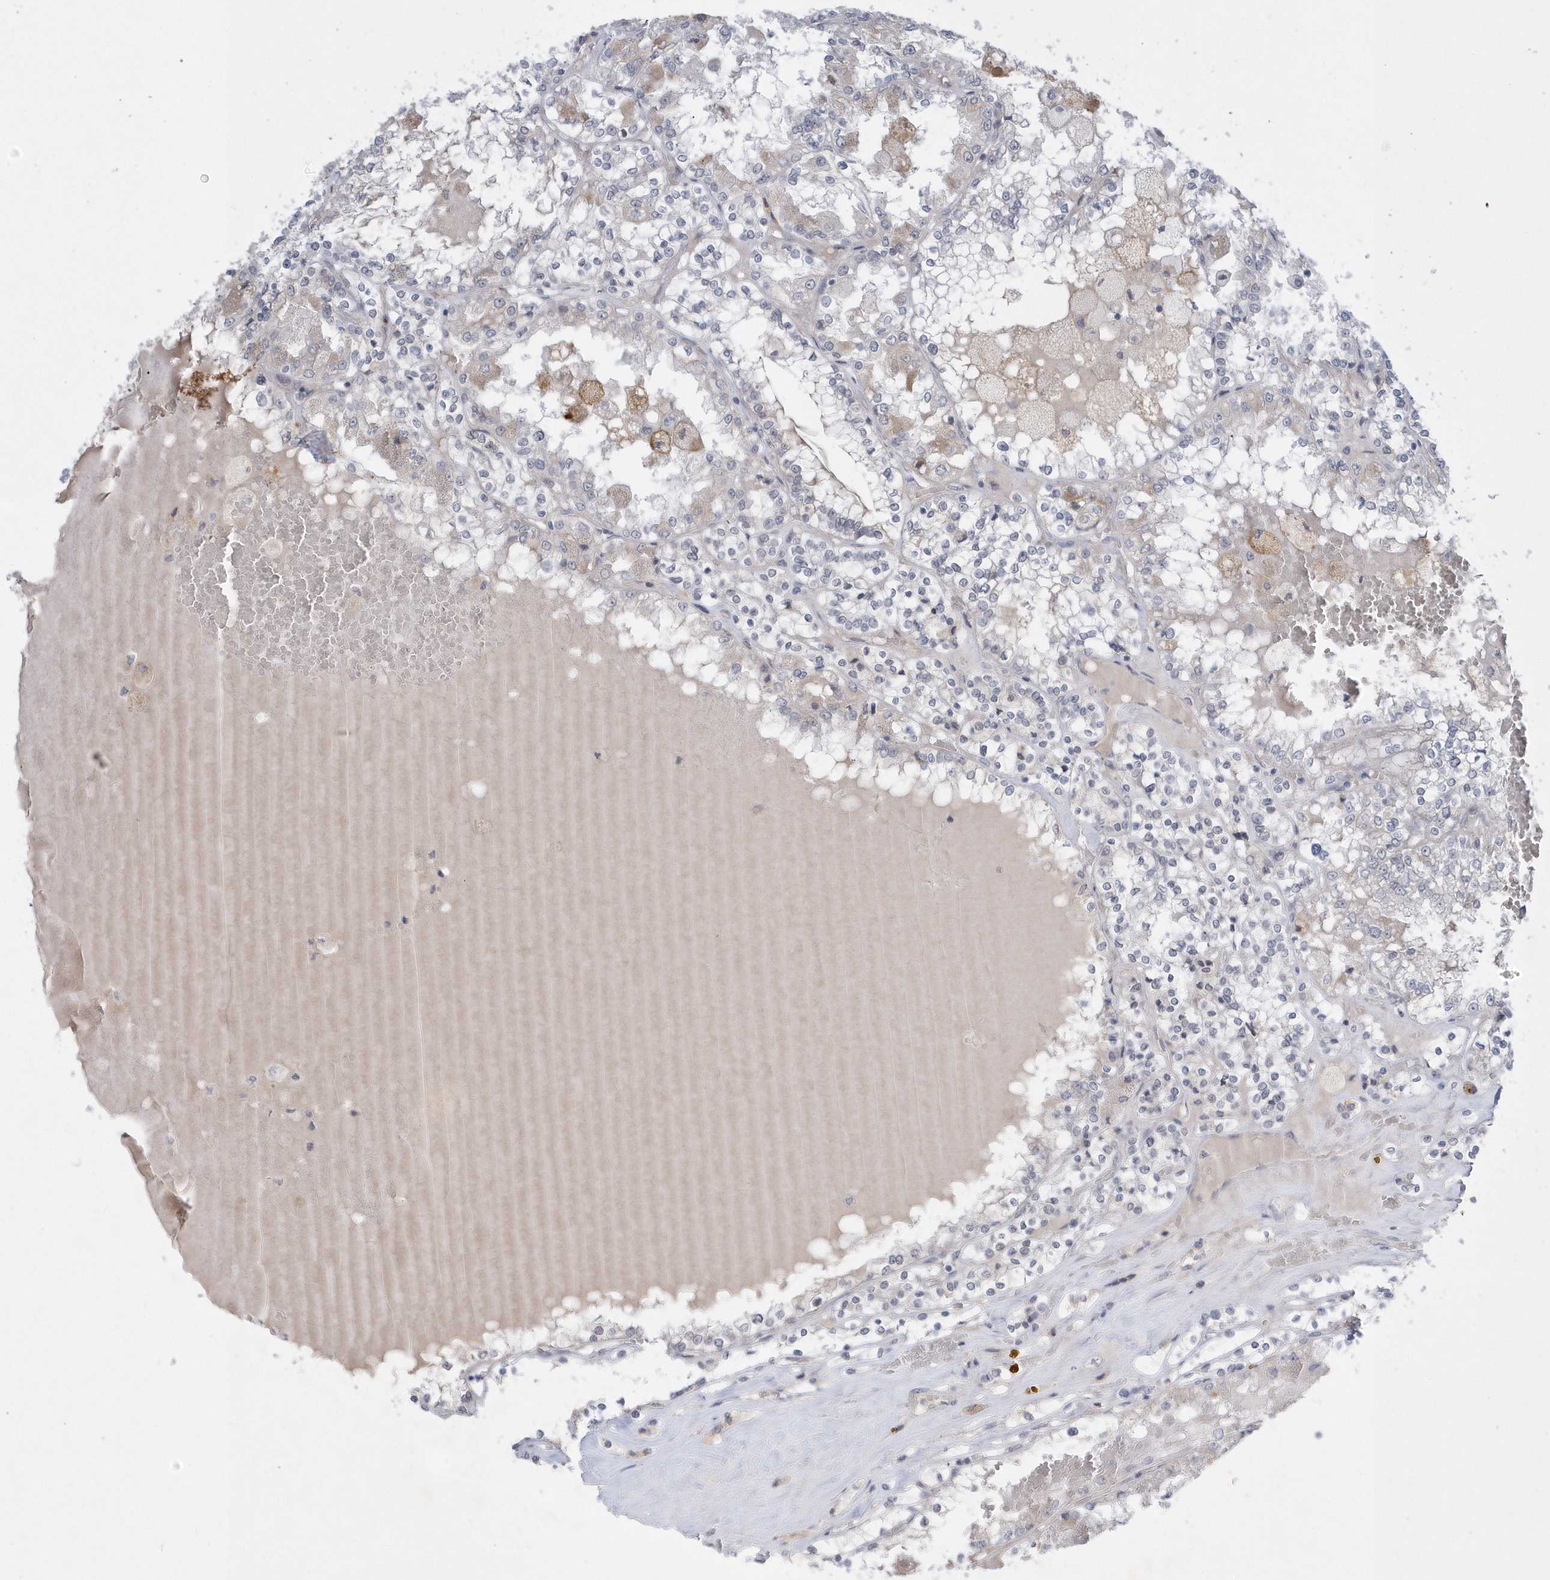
{"staining": {"intensity": "negative", "quantity": "none", "location": "none"}, "tissue": "renal cancer", "cell_type": "Tumor cells", "image_type": "cancer", "snomed": [{"axis": "morphology", "description": "Adenocarcinoma, NOS"}, {"axis": "topography", "description": "Kidney"}], "caption": "The IHC micrograph has no significant expression in tumor cells of renal cancer tissue.", "gene": "ZC3H12D", "patient": {"sex": "female", "age": 56}}